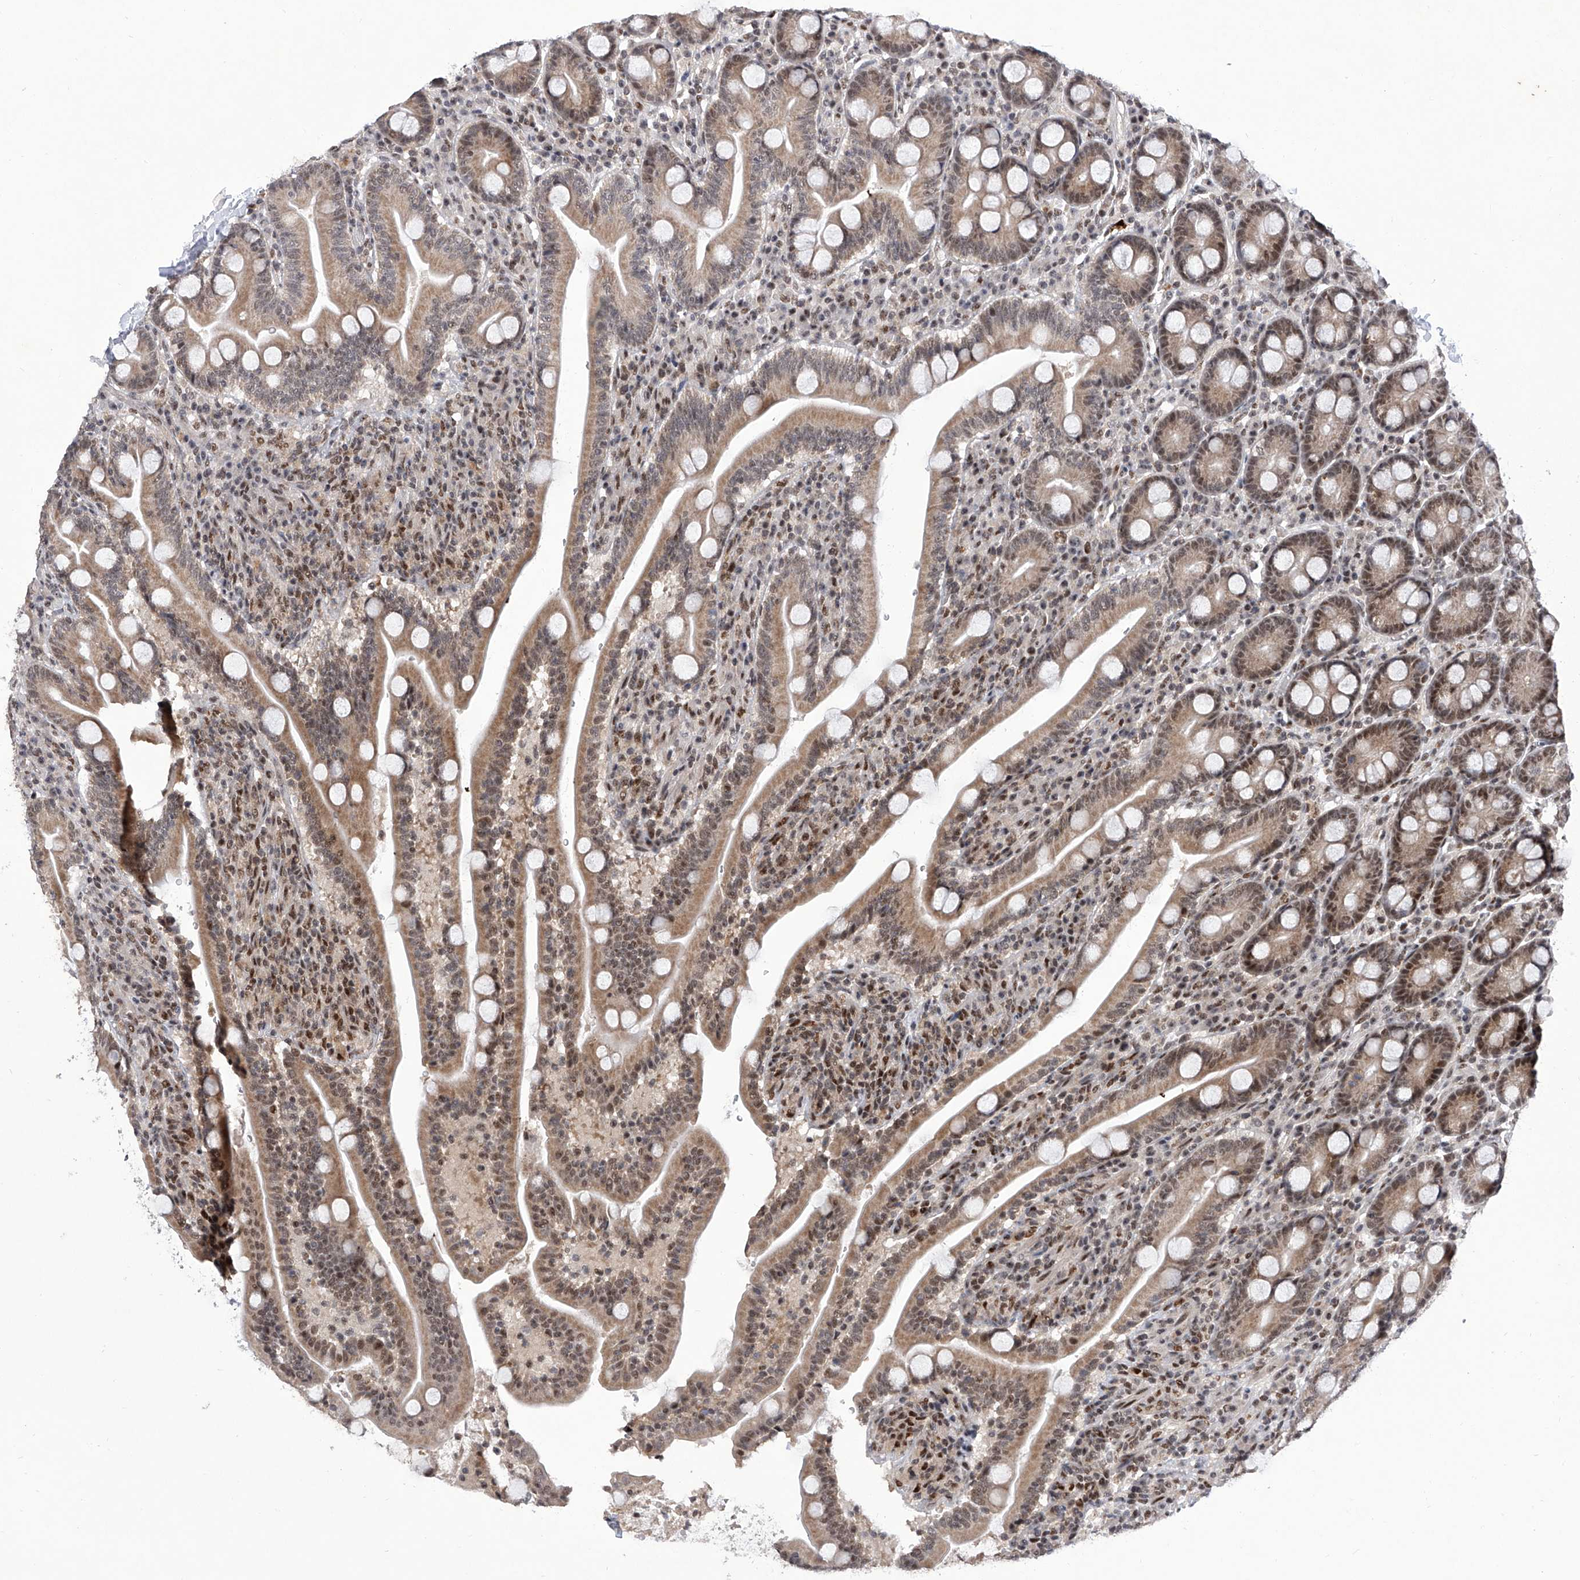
{"staining": {"intensity": "moderate", "quantity": ">75%", "location": "cytoplasmic/membranous,nuclear"}, "tissue": "duodenum", "cell_type": "Glandular cells", "image_type": "normal", "snomed": [{"axis": "morphology", "description": "Normal tissue, NOS"}, {"axis": "topography", "description": "Duodenum"}], "caption": "This is a micrograph of IHC staining of benign duodenum, which shows moderate staining in the cytoplasmic/membranous,nuclear of glandular cells.", "gene": "RAD54L", "patient": {"sex": "male", "age": 35}}